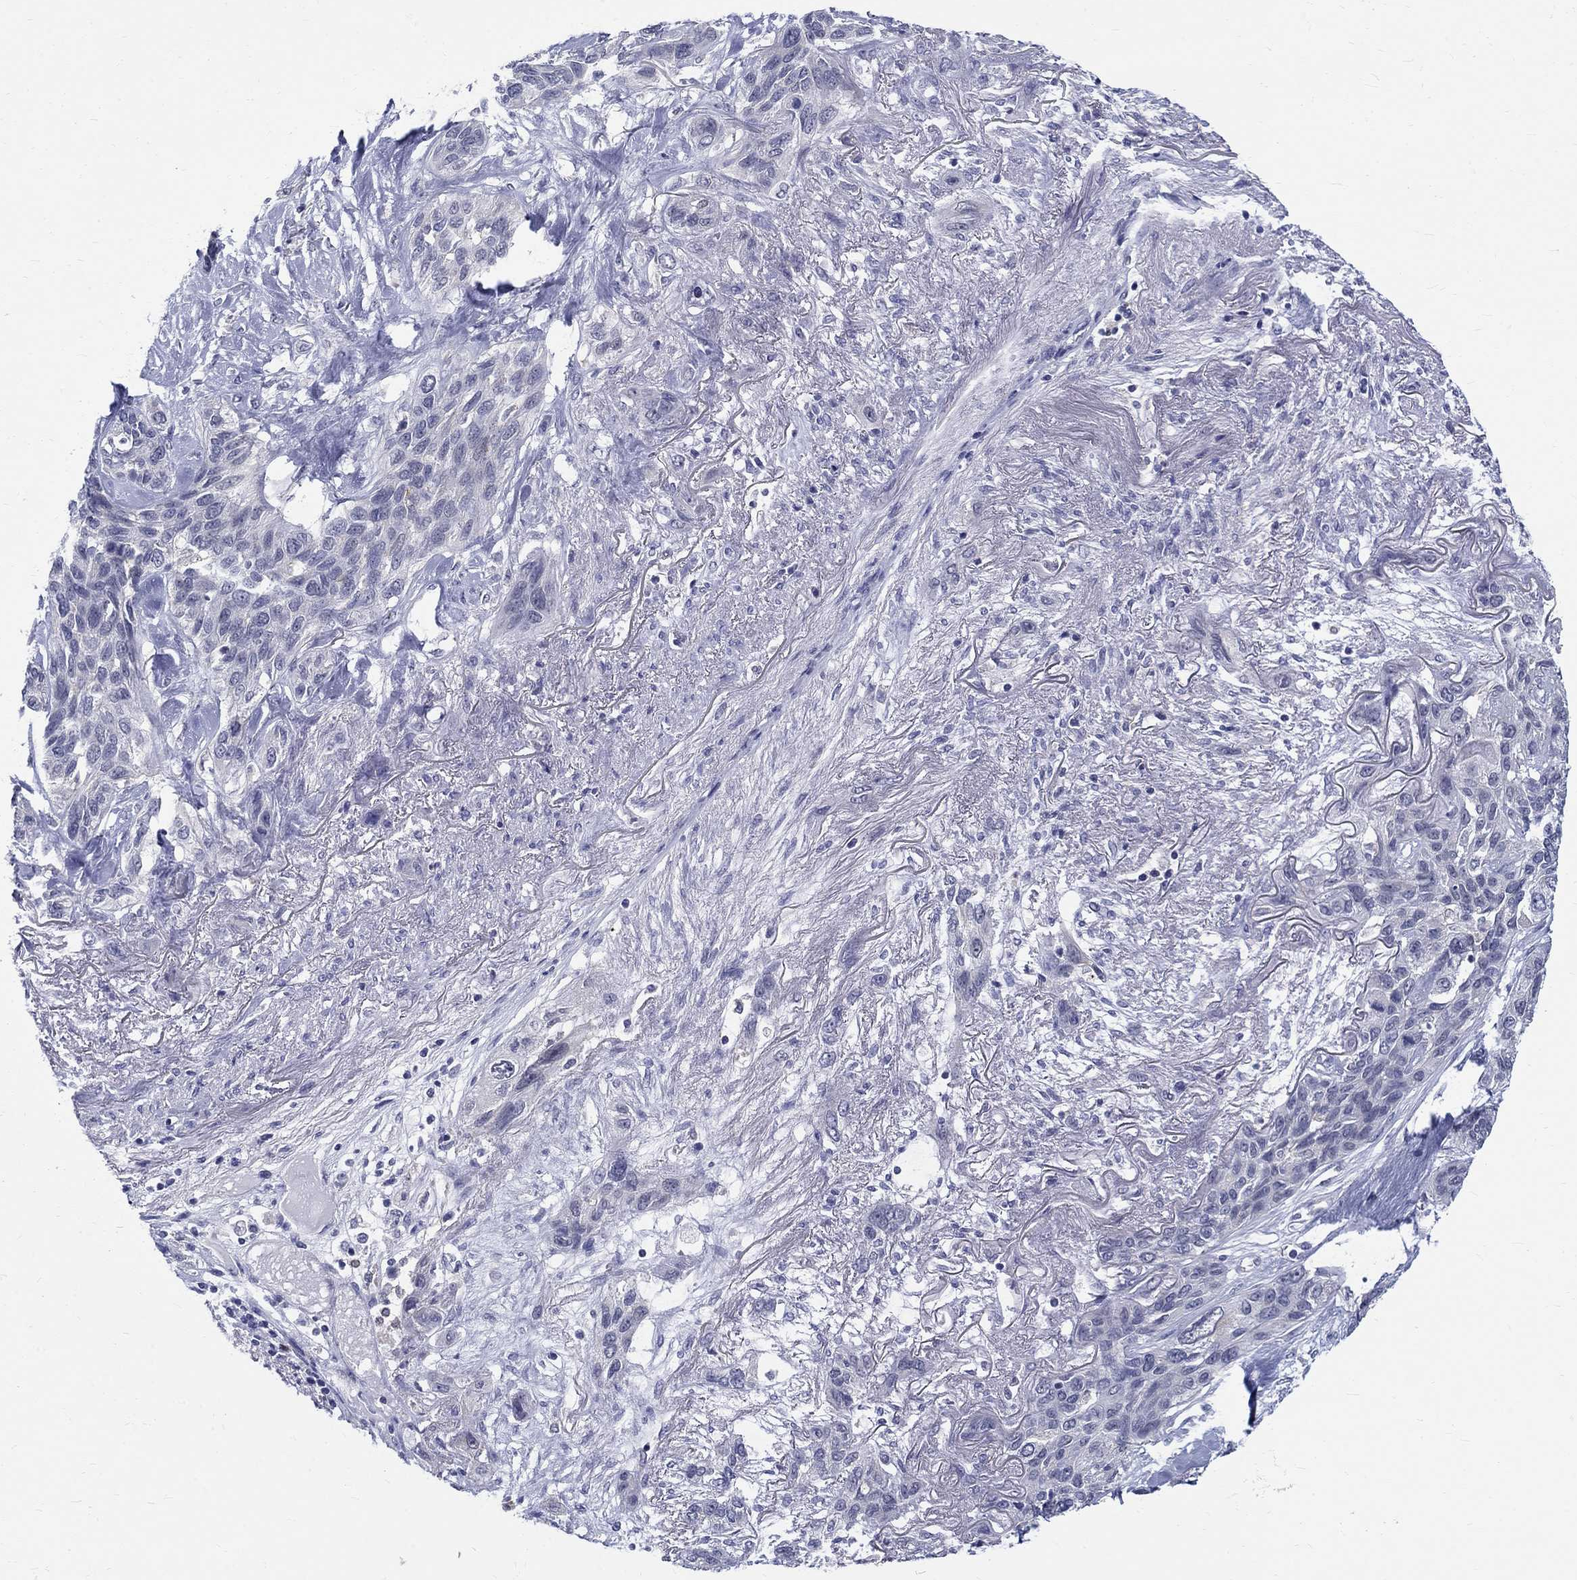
{"staining": {"intensity": "negative", "quantity": "none", "location": "none"}, "tissue": "lung cancer", "cell_type": "Tumor cells", "image_type": "cancer", "snomed": [{"axis": "morphology", "description": "Squamous cell carcinoma, NOS"}, {"axis": "topography", "description": "Lung"}], "caption": "High power microscopy image of an immunohistochemistry photomicrograph of squamous cell carcinoma (lung), revealing no significant staining in tumor cells. (Brightfield microscopy of DAB immunohistochemistry (IHC) at high magnification).", "gene": "ST6GALNAC1", "patient": {"sex": "female", "age": 70}}